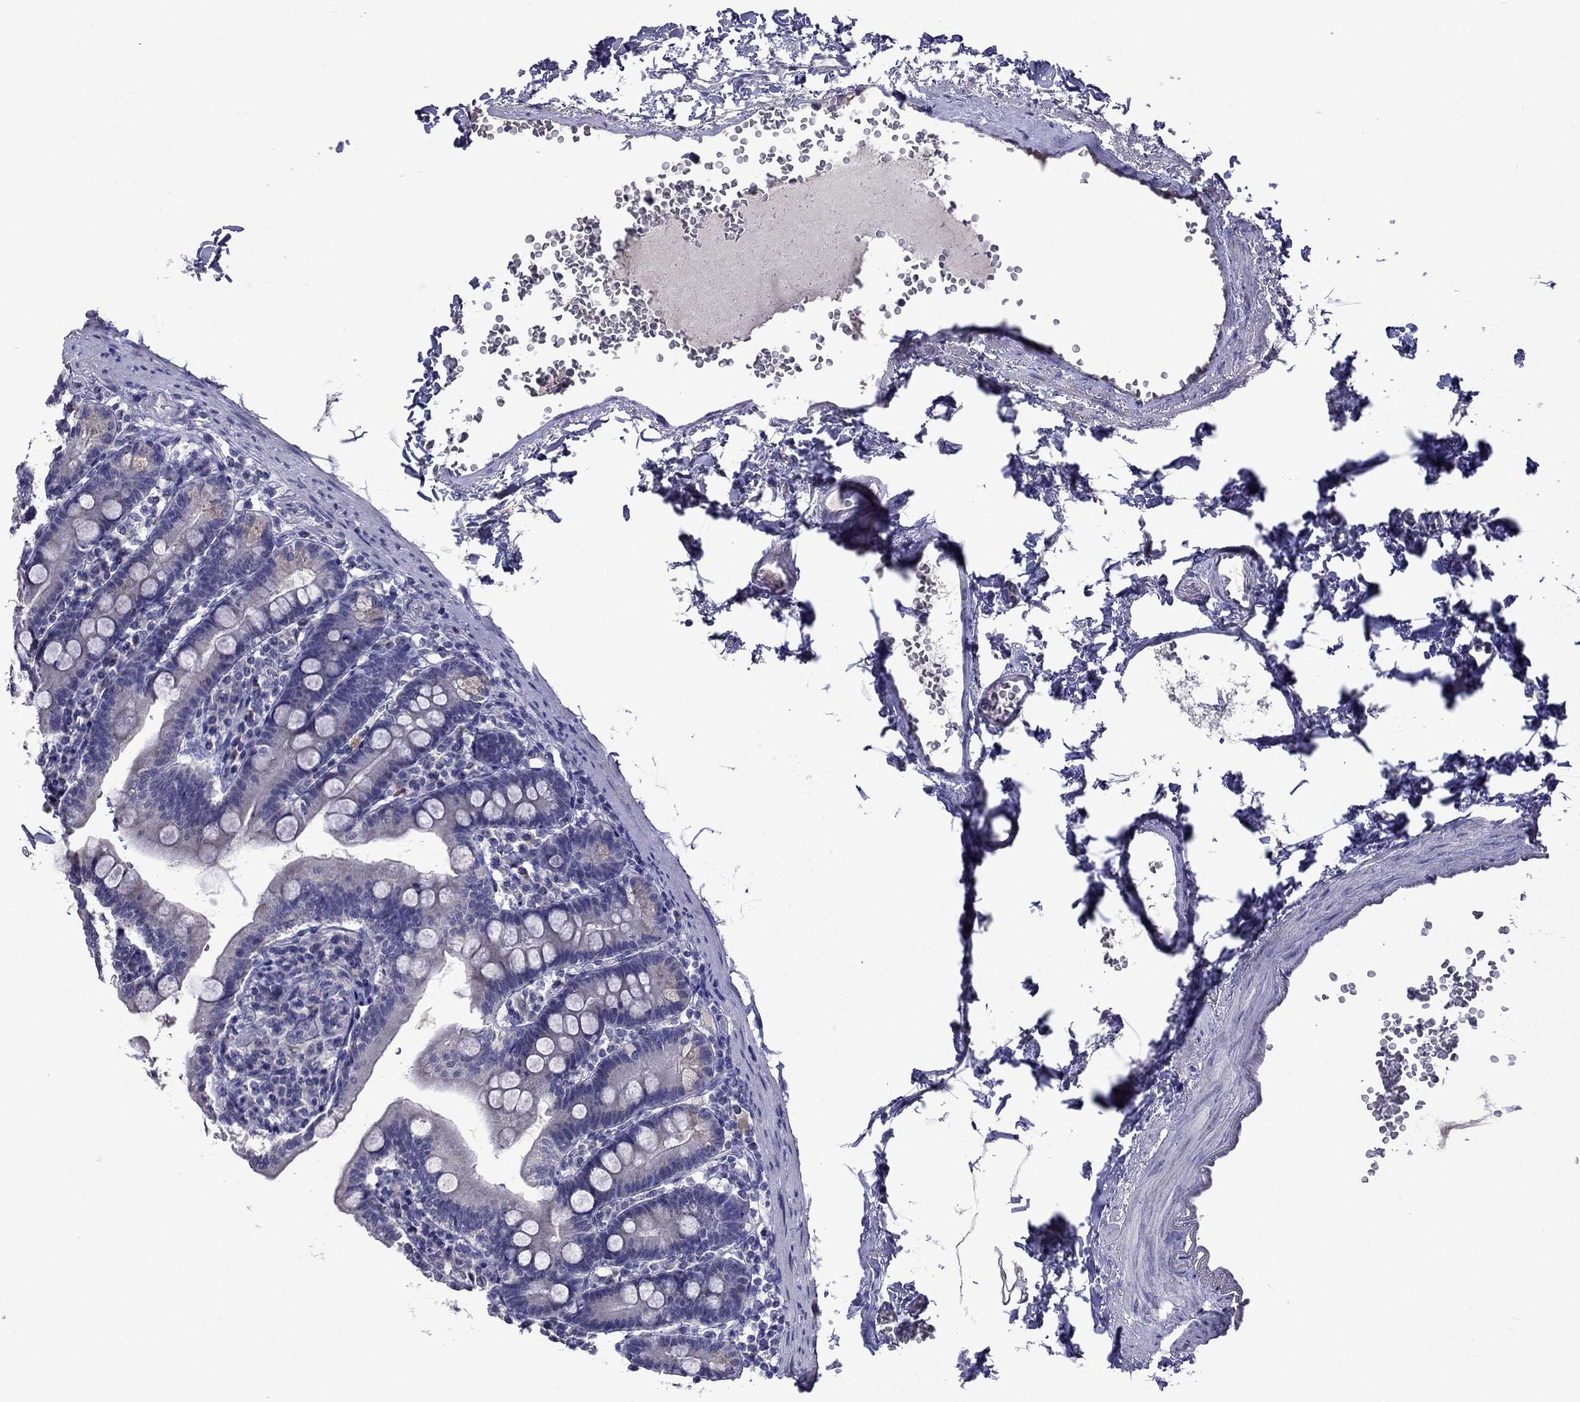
{"staining": {"intensity": "negative", "quantity": "none", "location": "none"}, "tissue": "duodenum", "cell_type": "Glandular cells", "image_type": "normal", "snomed": [{"axis": "morphology", "description": "Normal tissue, NOS"}, {"axis": "topography", "description": "Duodenum"}], "caption": "High magnification brightfield microscopy of unremarkable duodenum stained with DAB (3,3'-diaminobenzidine) (brown) and counterstained with hematoxylin (blue): glandular cells show no significant staining.", "gene": "STAR", "patient": {"sex": "female", "age": 67}}